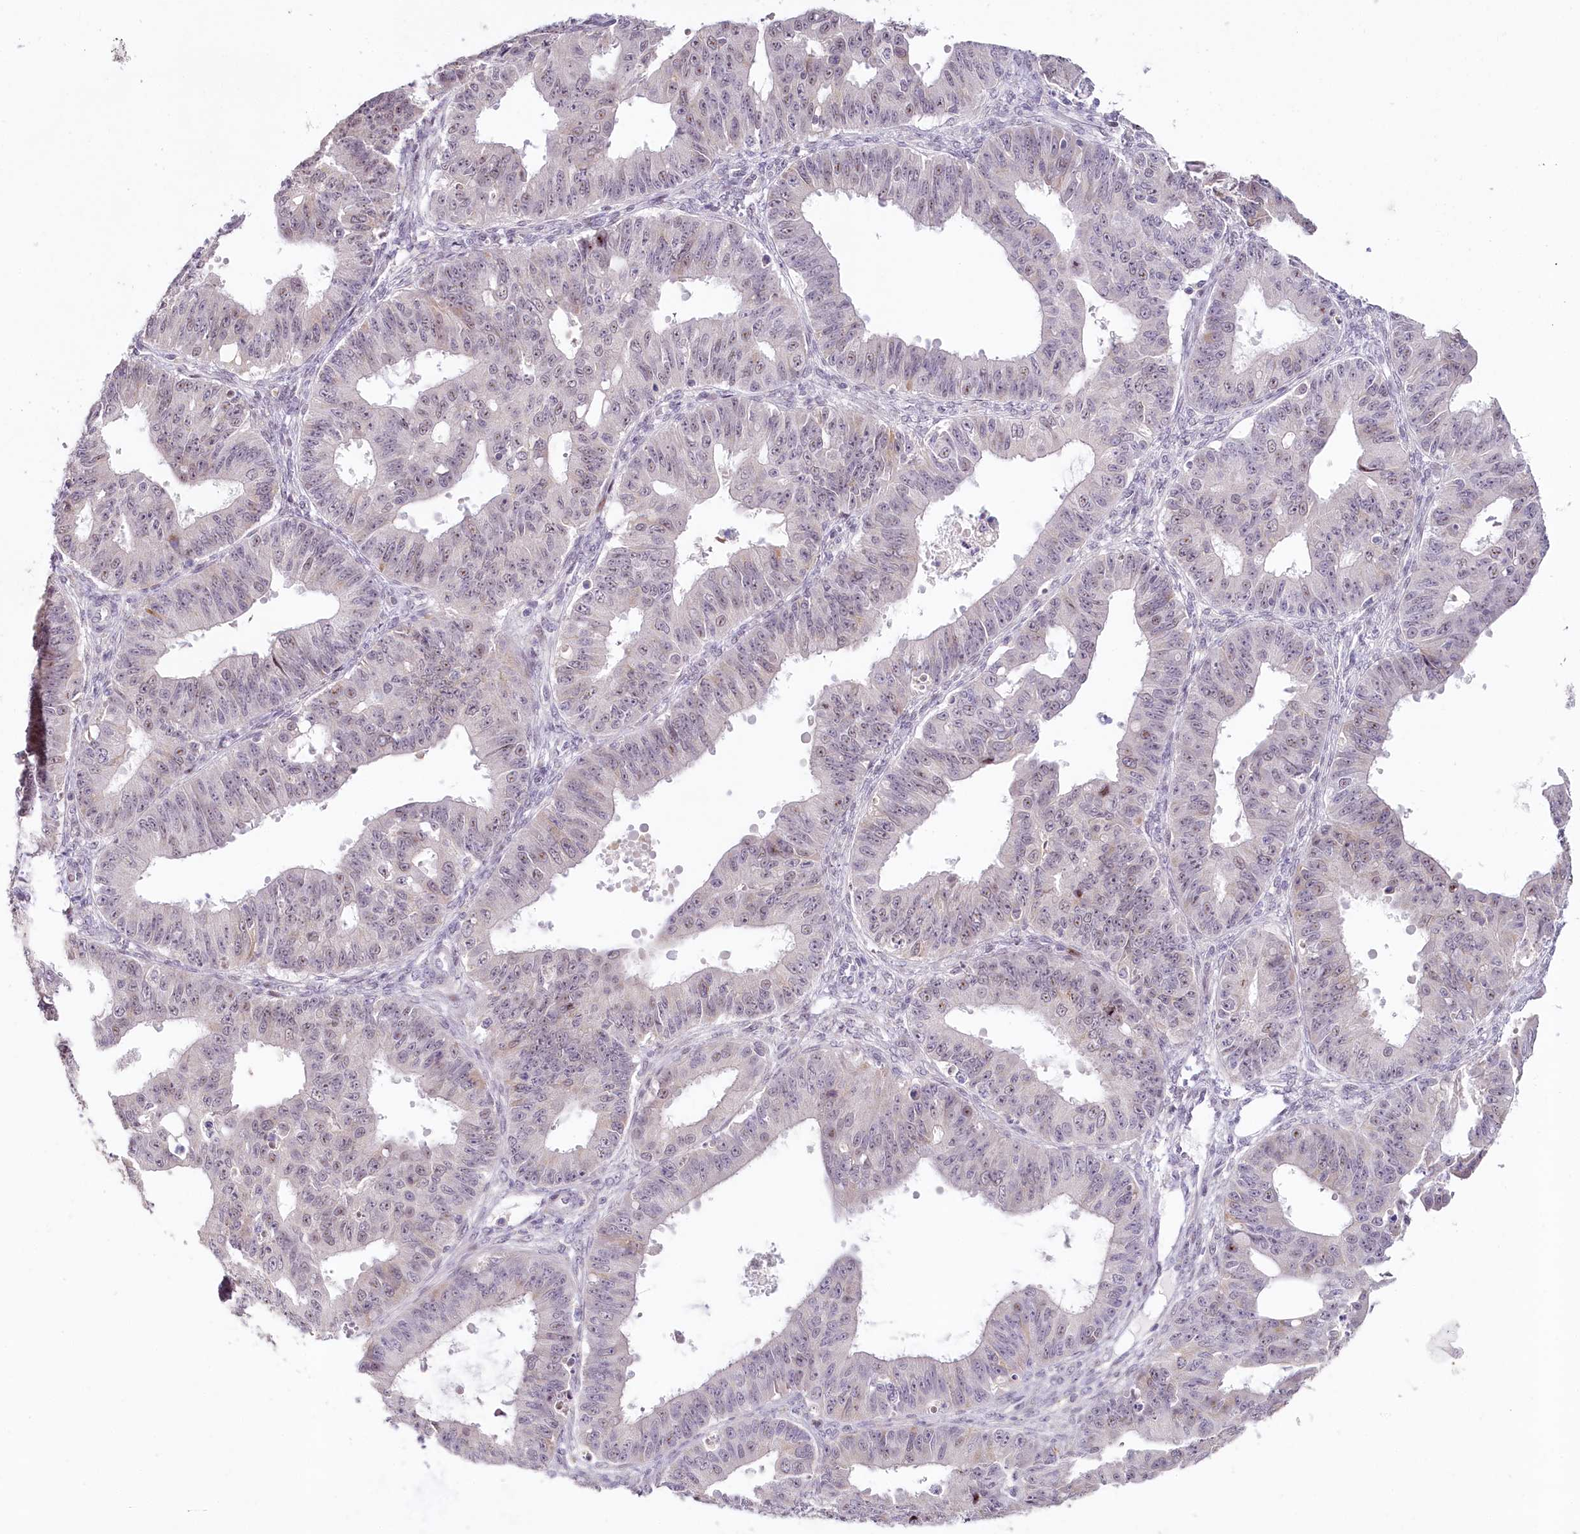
{"staining": {"intensity": "weak", "quantity": "<25%", "location": "nuclear"}, "tissue": "ovarian cancer", "cell_type": "Tumor cells", "image_type": "cancer", "snomed": [{"axis": "morphology", "description": "Carcinoma, endometroid"}, {"axis": "topography", "description": "Appendix"}, {"axis": "topography", "description": "Ovary"}], "caption": "Ovarian cancer (endometroid carcinoma) was stained to show a protein in brown. There is no significant expression in tumor cells.", "gene": "HPD", "patient": {"sex": "female", "age": 42}}